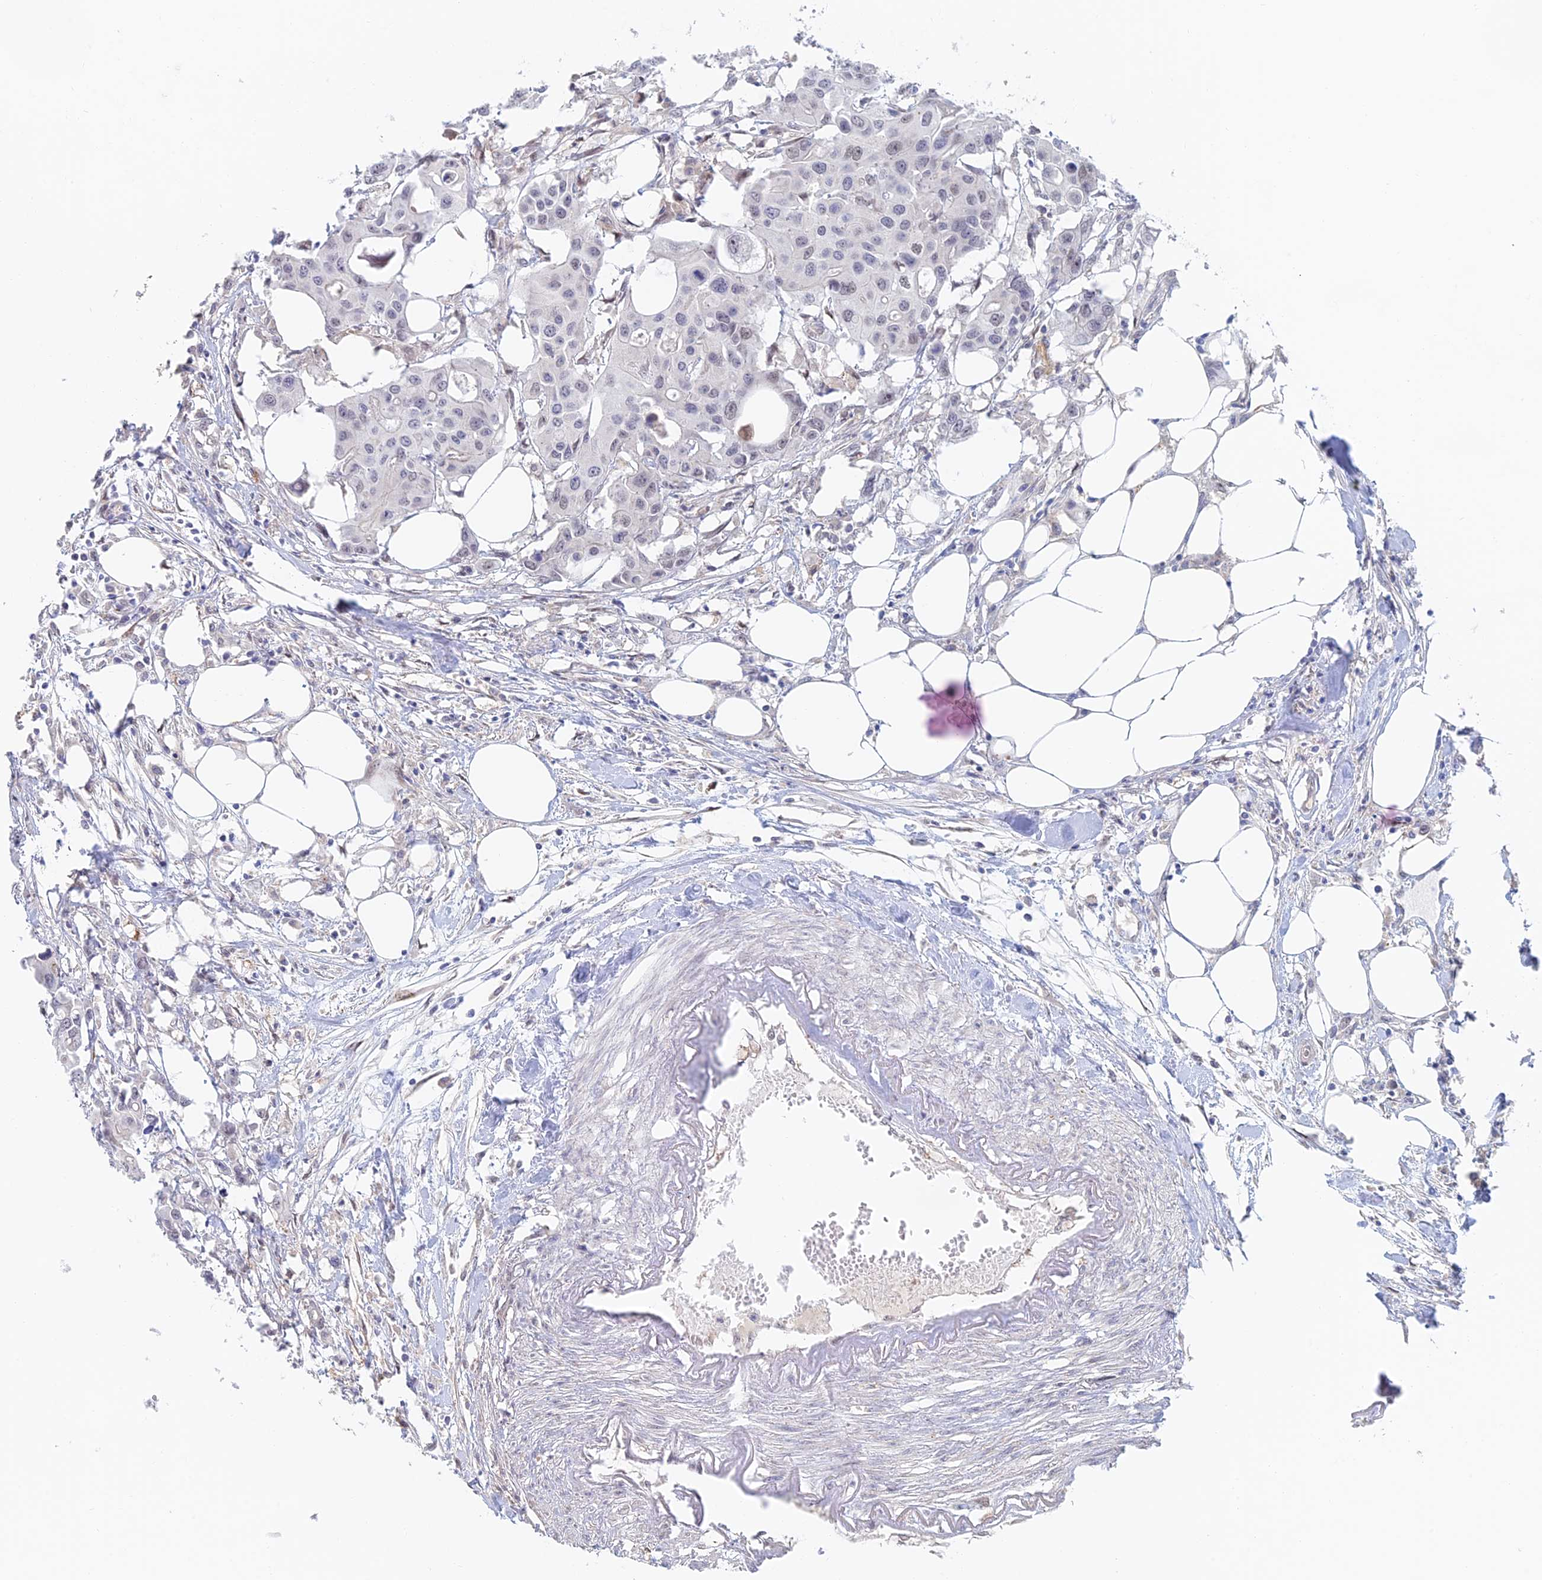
{"staining": {"intensity": "negative", "quantity": "none", "location": "none"}, "tissue": "colorectal cancer", "cell_type": "Tumor cells", "image_type": "cancer", "snomed": [{"axis": "morphology", "description": "Adenocarcinoma, NOS"}, {"axis": "topography", "description": "Colon"}], "caption": "The IHC photomicrograph has no significant positivity in tumor cells of adenocarcinoma (colorectal) tissue. (DAB IHC visualized using brightfield microscopy, high magnification).", "gene": "ZUP1", "patient": {"sex": "male", "age": 77}}